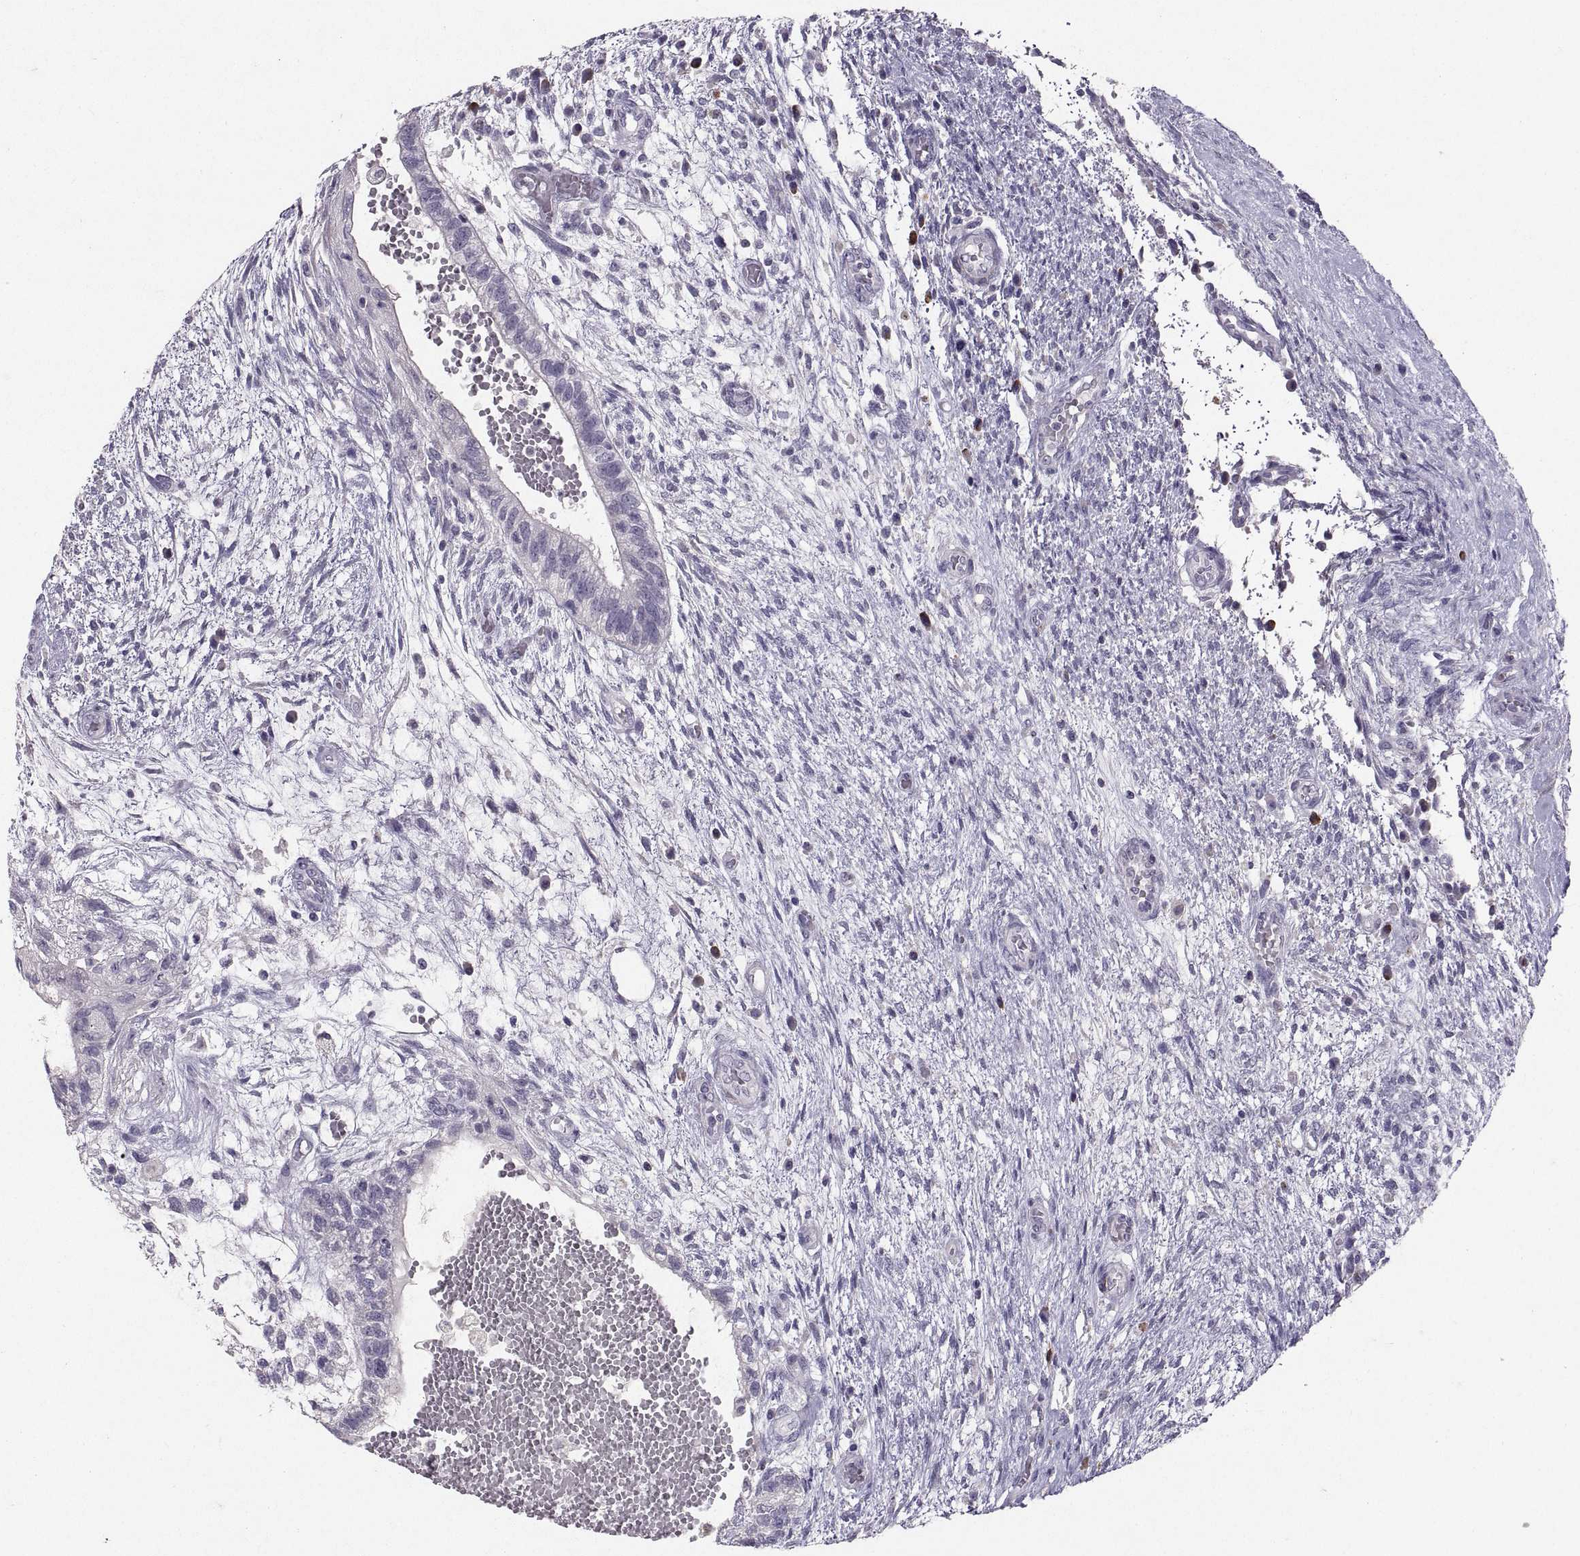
{"staining": {"intensity": "negative", "quantity": "none", "location": "none"}, "tissue": "testis cancer", "cell_type": "Tumor cells", "image_type": "cancer", "snomed": [{"axis": "morphology", "description": "Normal tissue, NOS"}, {"axis": "morphology", "description": "Carcinoma, Embryonal, NOS"}, {"axis": "topography", "description": "Testis"}, {"axis": "topography", "description": "Epididymis"}], "caption": "Immunohistochemistry (IHC) of testis cancer reveals no expression in tumor cells. (DAB immunohistochemistry with hematoxylin counter stain).", "gene": "PTN", "patient": {"sex": "male", "age": 32}}